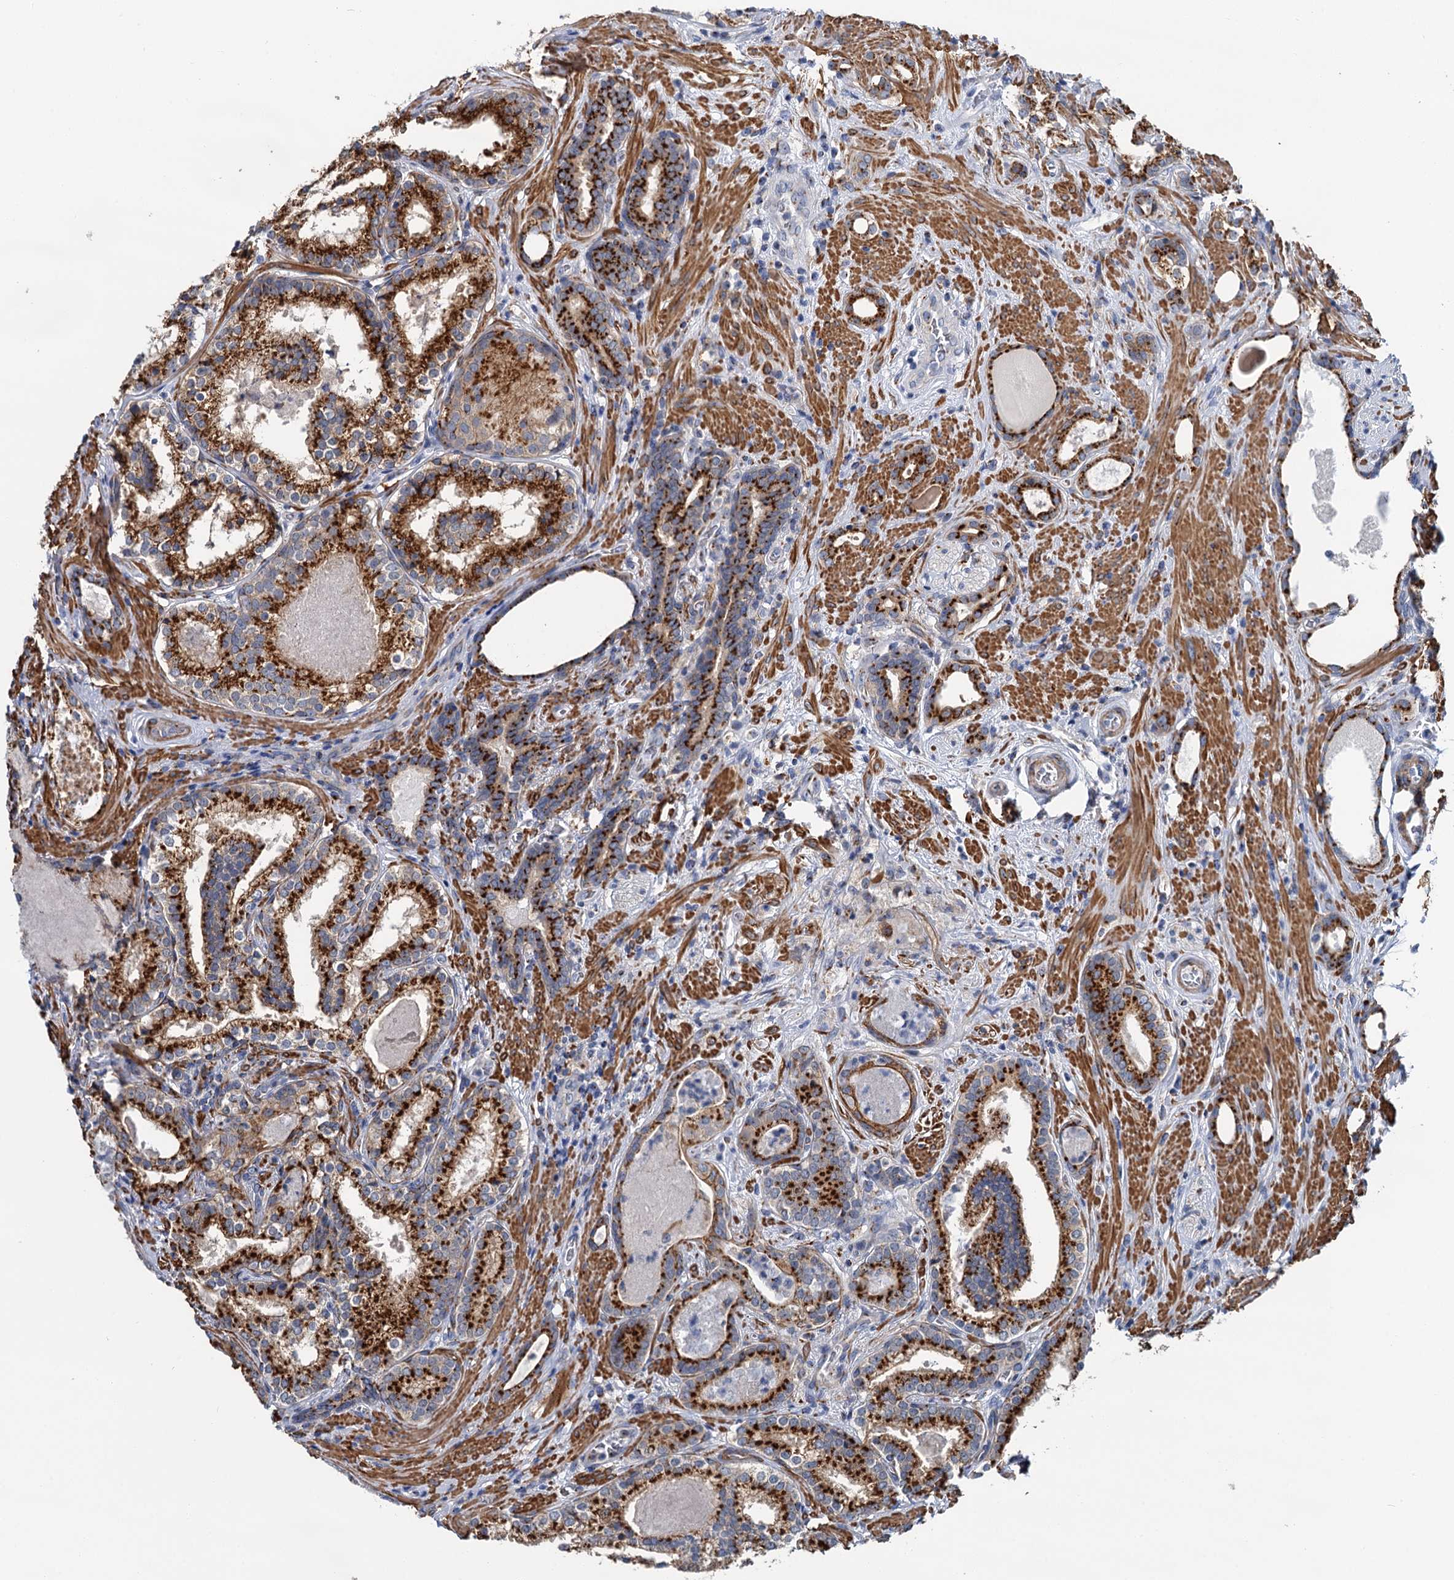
{"staining": {"intensity": "strong", "quantity": "25%-75%", "location": "cytoplasmic/membranous"}, "tissue": "prostate cancer", "cell_type": "Tumor cells", "image_type": "cancer", "snomed": [{"axis": "morphology", "description": "Adenocarcinoma, High grade"}, {"axis": "topography", "description": "Prostate"}], "caption": "An IHC photomicrograph of neoplastic tissue is shown. Protein staining in brown highlights strong cytoplasmic/membranous positivity in prostate adenocarcinoma (high-grade) within tumor cells. (brown staining indicates protein expression, while blue staining denotes nuclei).", "gene": "BET1L", "patient": {"sex": "male", "age": 58}}